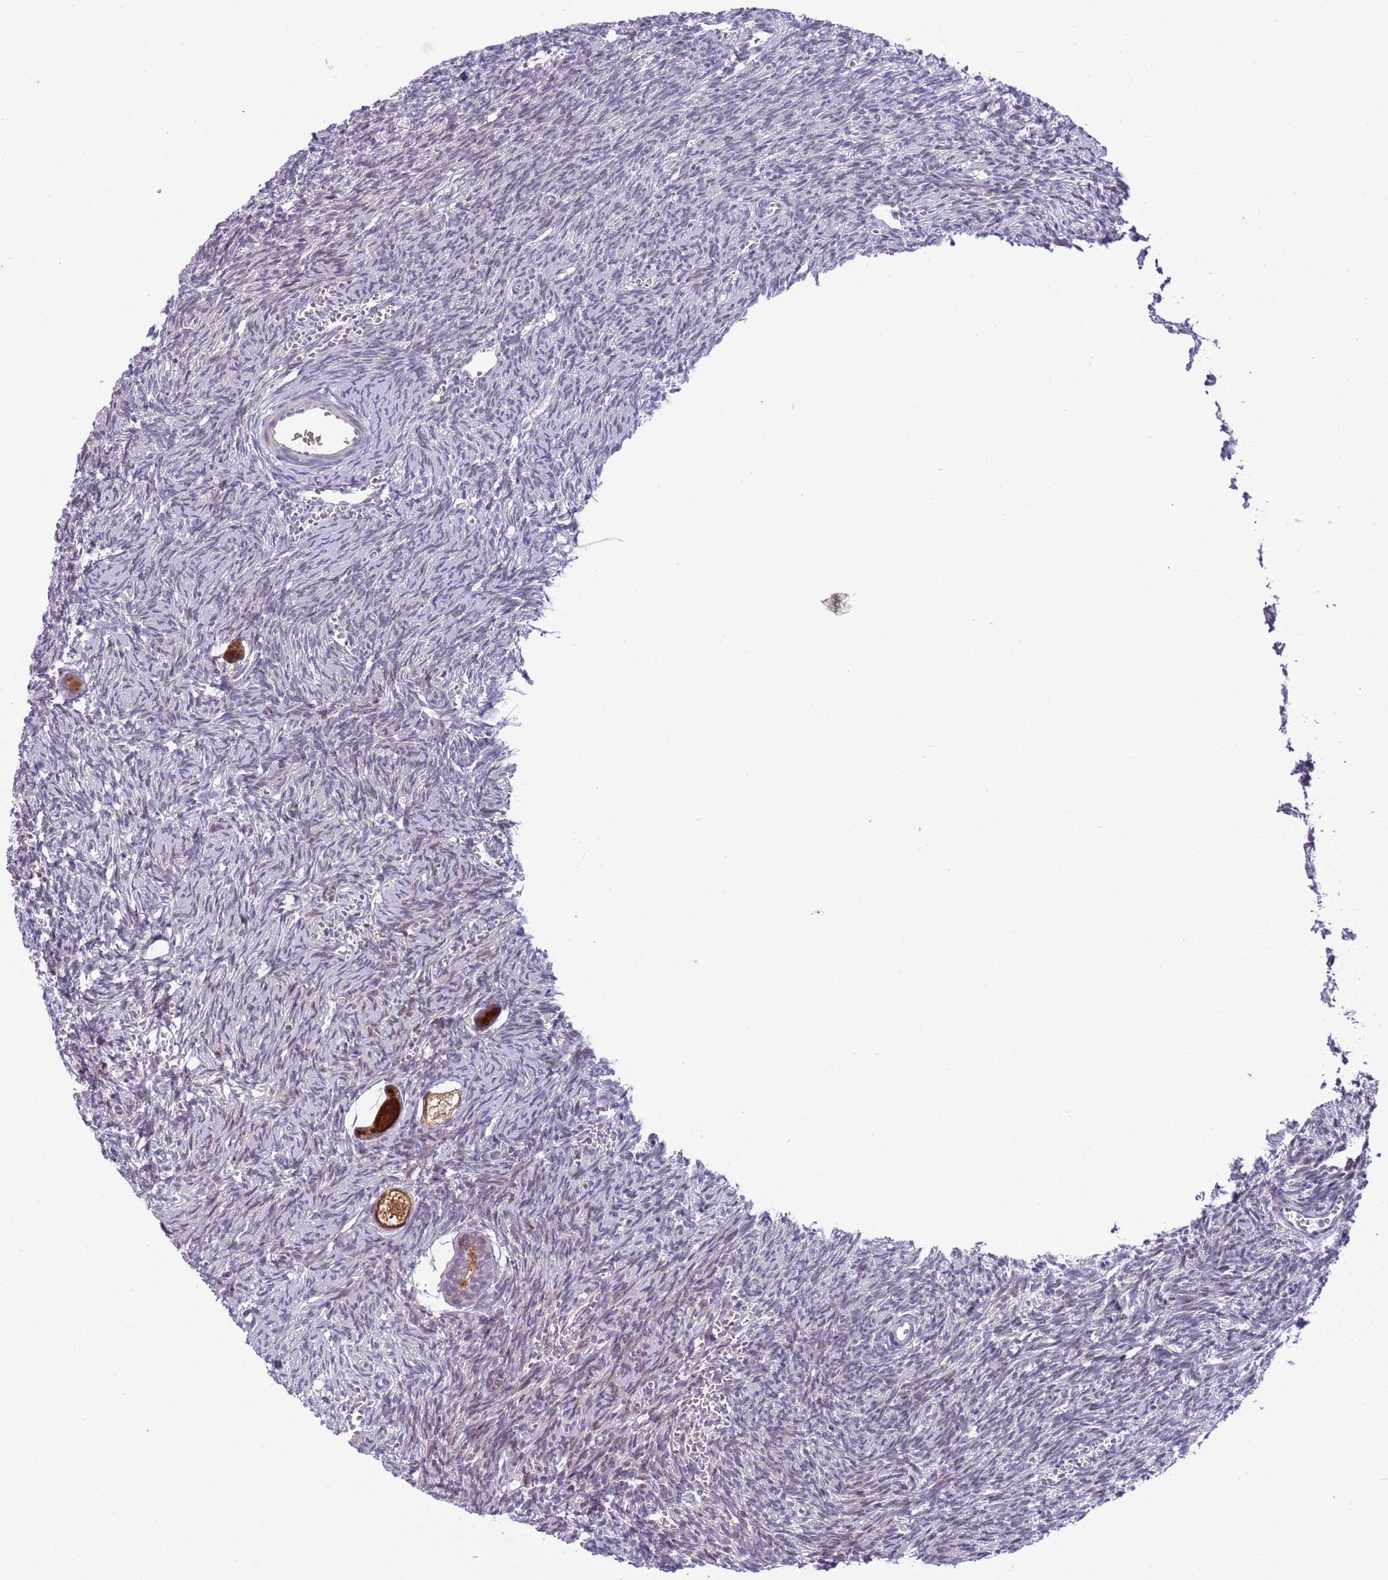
{"staining": {"intensity": "strong", "quantity": ">75%", "location": "cytoplasmic/membranous"}, "tissue": "ovary", "cell_type": "Follicle cells", "image_type": "normal", "snomed": [{"axis": "morphology", "description": "Normal tissue, NOS"}, {"axis": "topography", "description": "Ovary"}], "caption": "A histopathology image of ovary stained for a protein displays strong cytoplasmic/membranous brown staining in follicle cells.", "gene": "NBPF4", "patient": {"sex": "female", "age": 39}}